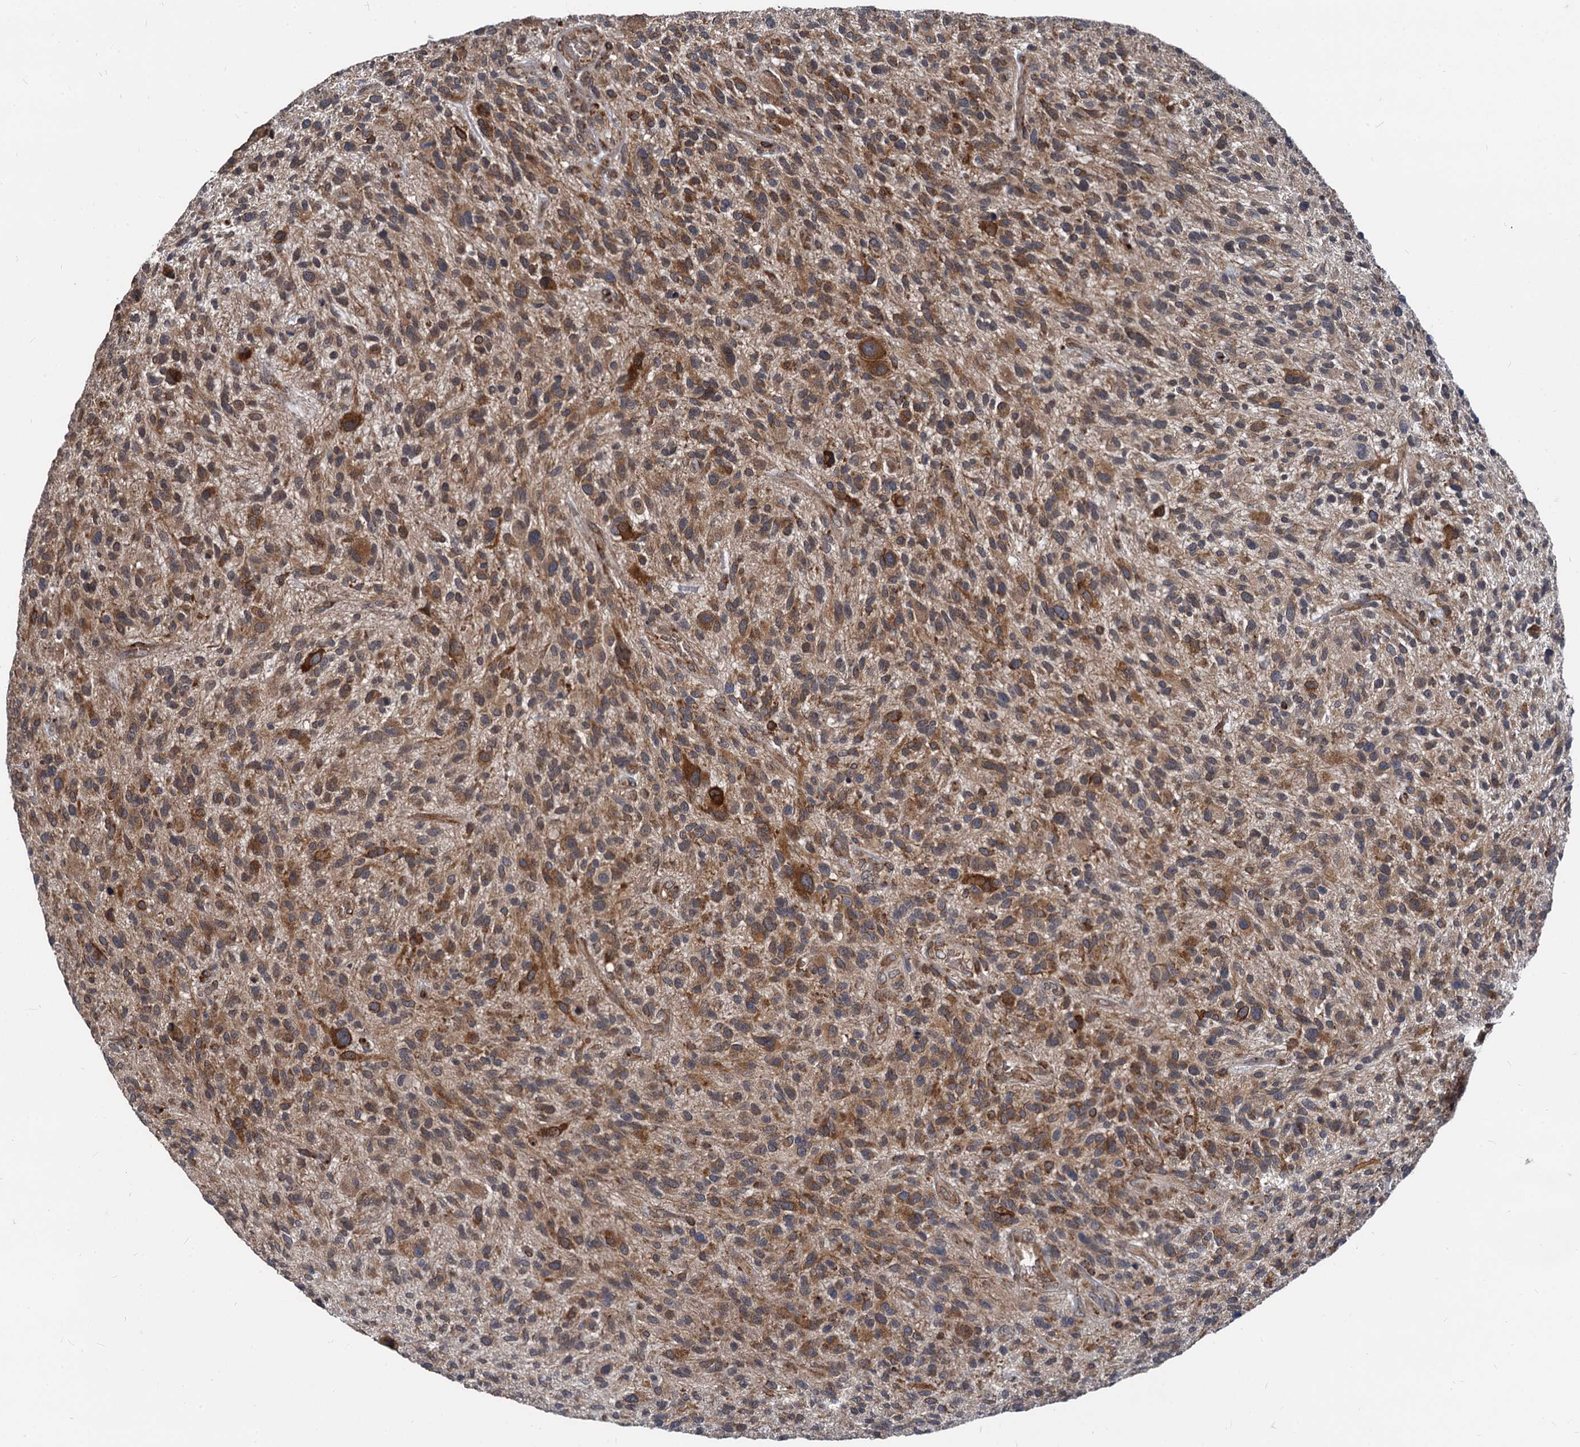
{"staining": {"intensity": "moderate", "quantity": ">75%", "location": "cytoplasmic/membranous"}, "tissue": "glioma", "cell_type": "Tumor cells", "image_type": "cancer", "snomed": [{"axis": "morphology", "description": "Glioma, malignant, High grade"}, {"axis": "topography", "description": "Brain"}], "caption": "Moderate cytoplasmic/membranous staining is present in approximately >75% of tumor cells in glioma.", "gene": "STIM1", "patient": {"sex": "male", "age": 47}}